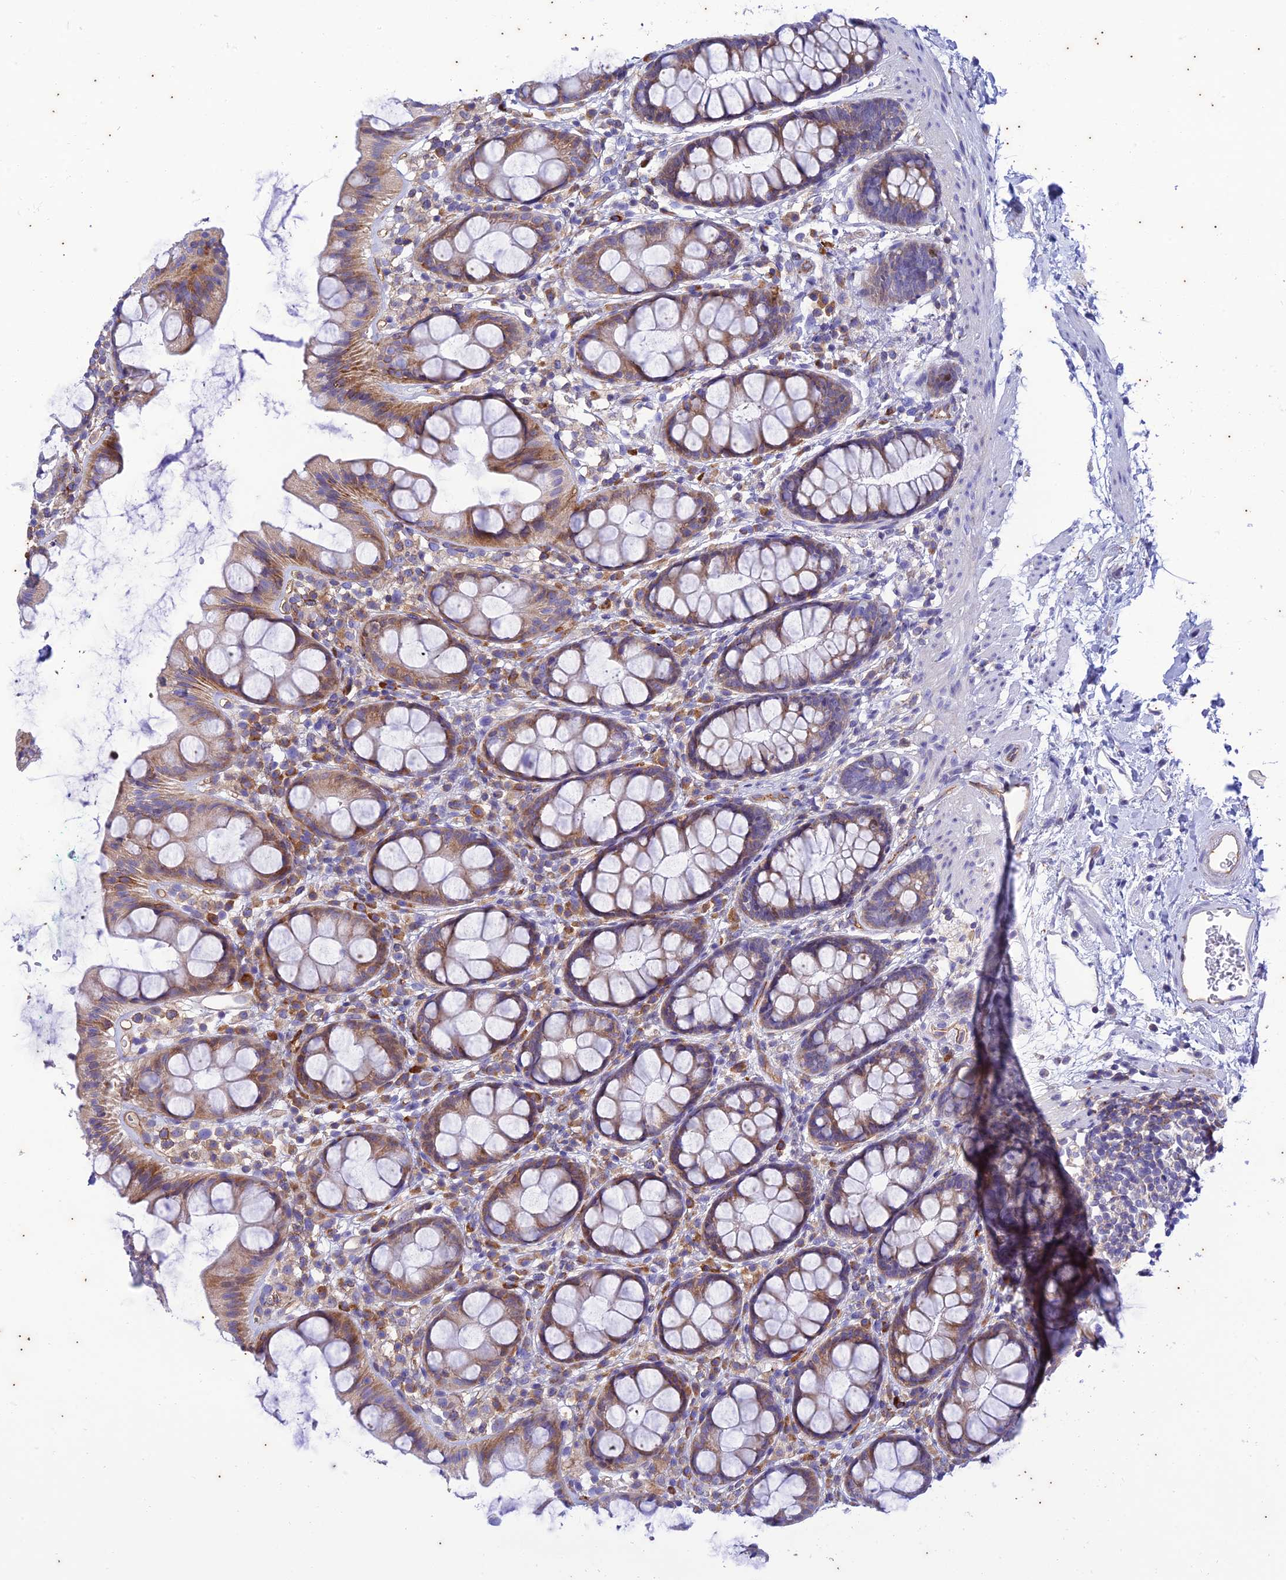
{"staining": {"intensity": "moderate", "quantity": ">75%", "location": "cytoplasmic/membranous"}, "tissue": "rectum", "cell_type": "Glandular cells", "image_type": "normal", "snomed": [{"axis": "morphology", "description": "Normal tissue, NOS"}, {"axis": "topography", "description": "Rectum"}], "caption": "IHC staining of normal rectum, which demonstrates medium levels of moderate cytoplasmic/membranous staining in approximately >75% of glandular cells indicating moderate cytoplasmic/membranous protein expression. The staining was performed using DAB (3,3'-diaminobenzidine) (brown) for protein detection and nuclei were counterstained in hematoxylin (blue).", "gene": "PIMREG", "patient": {"sex": "female", "age": 65}}